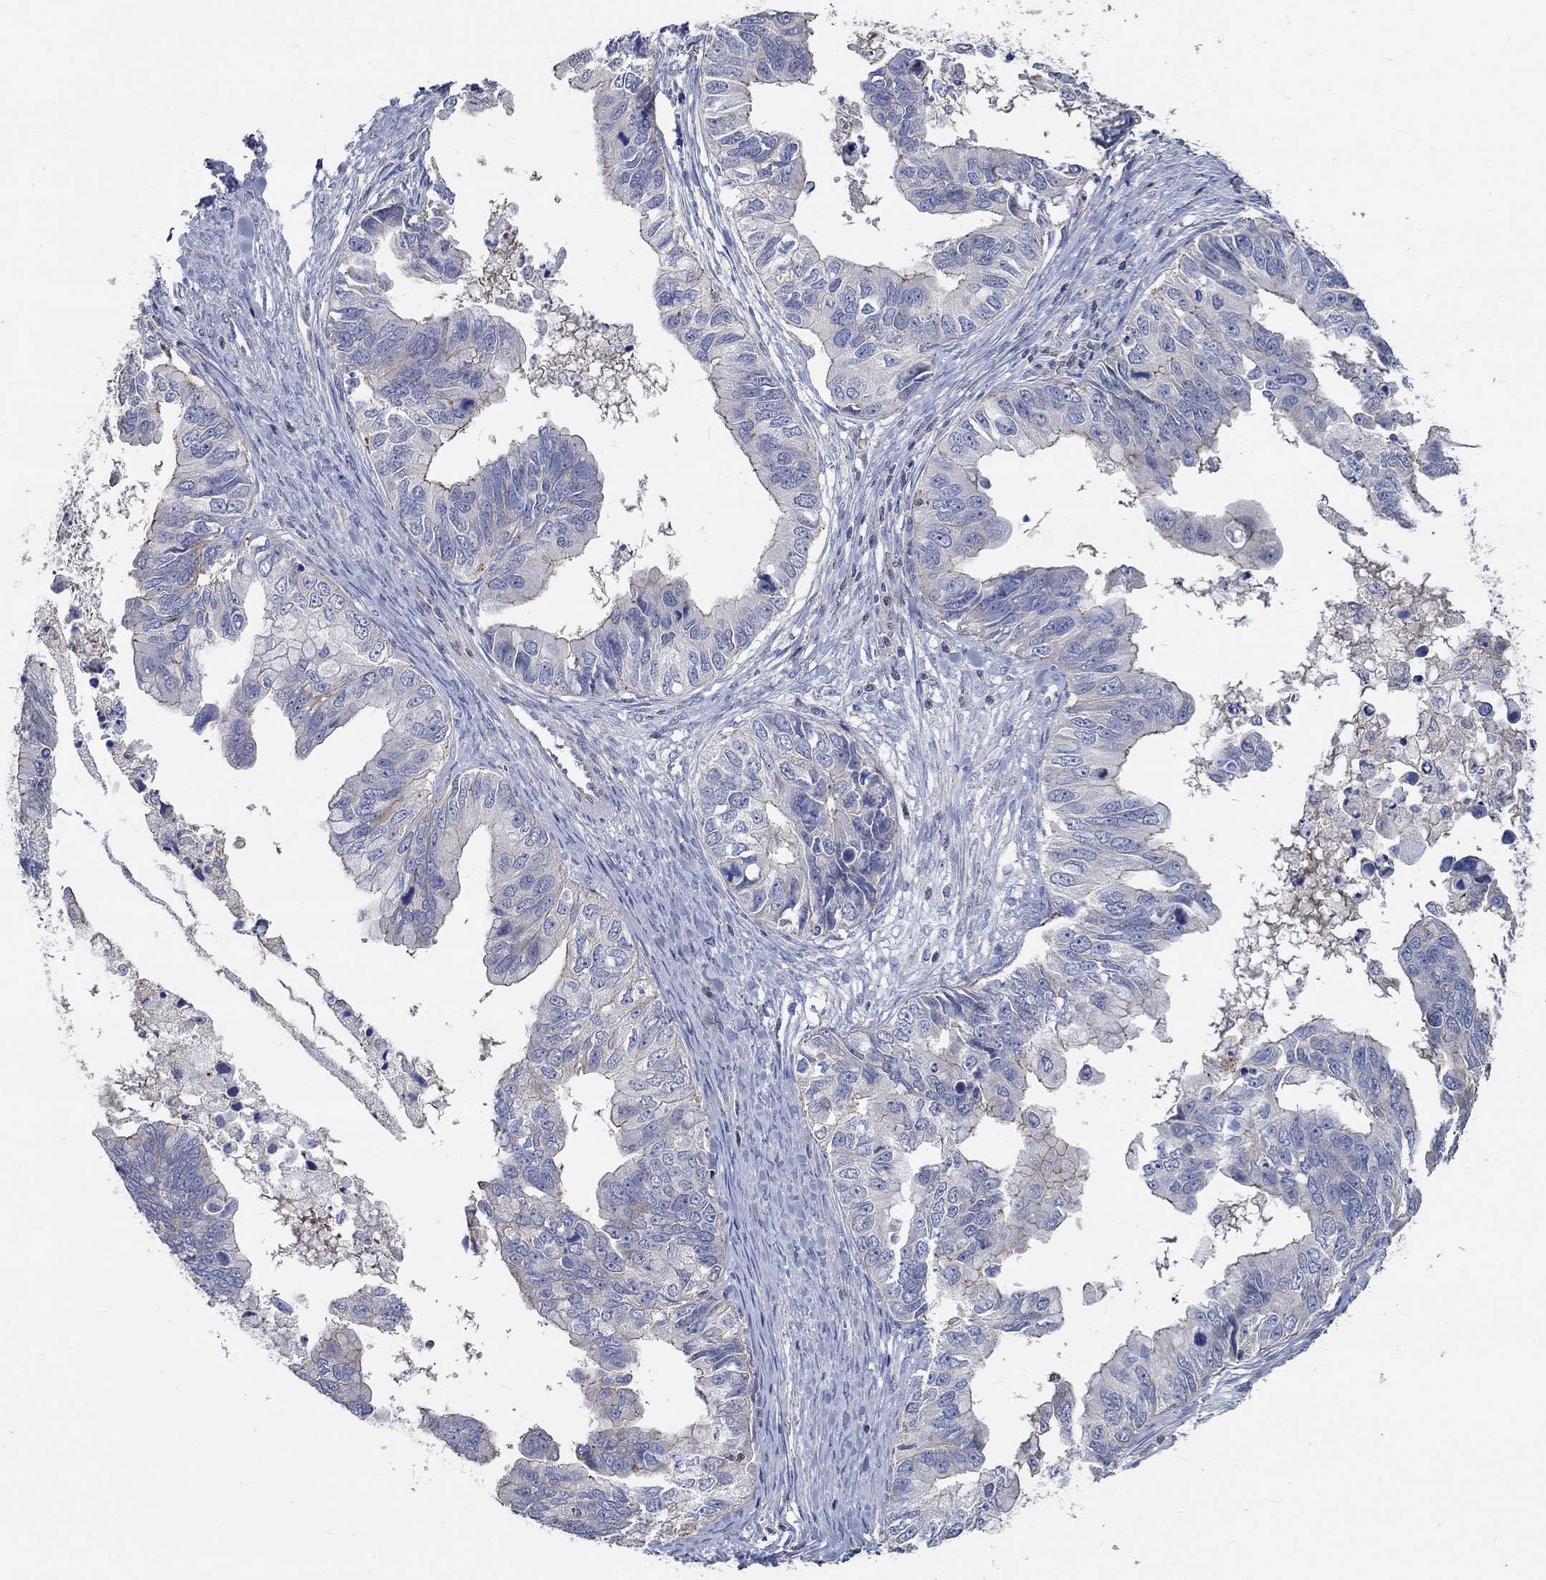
{"staining": {"intensity": "moderate", "quantity": "<25%", "location": "cytoplasmic/membranous"}, "tissue": "ovarian cancer", "cell_type": "Tumor cells", "image_type": "cancer", "snomed": [{"axis": "morphology", "description": "Cystadenocarcinoma, mucinous, NOS"}, {"axis": "topography", "description": "Ovary"}], "caption": "Protein expression analysis of human ovarian cancer (mucinous cystadenocarcinoma) reveals moderate cytoplasmic/membranous positivity in approximately <25% of tumor cells.", "gene": "TNFAIP8L3", "patient": {"sex": "female", "age": 76}}